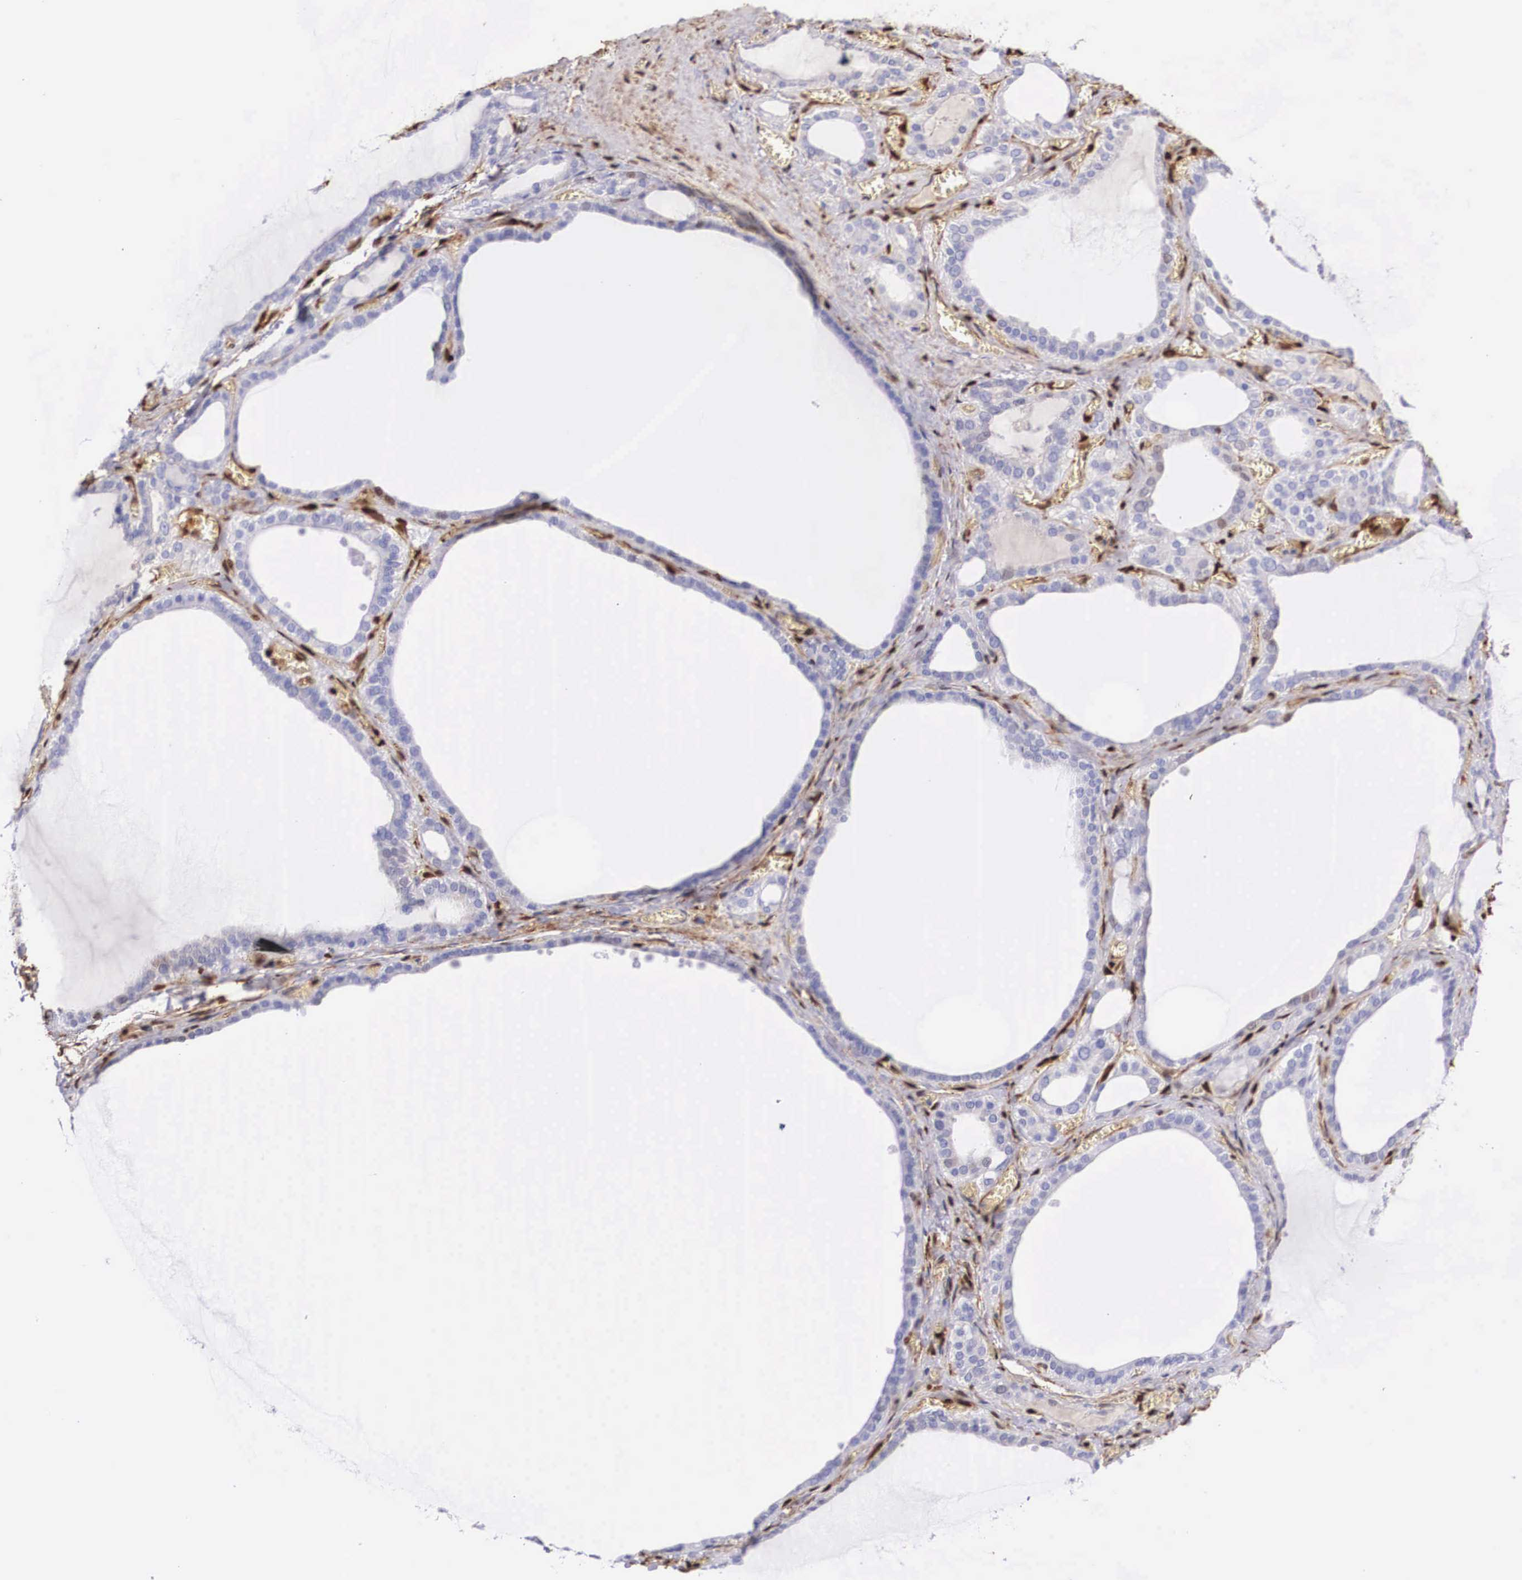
{"staining": {"intensity": "weak", "quantity": "<25%", "location": "cytoplasmic/membranous"}, "tissue": "thyroid gland", "cell_type": "Glandular cells", "image_type": "normal", "snomed": [{"axis": "morphology", "description": "Normal tissue, NOS"}, {"axis": "topography", "description": "Thyroid gland"}], "caption": "IHC micrograph of benign thyroid gland: human thyroid gland stained with DAB (3,3'-diaminobenzidine) shows no significant protein staining in glandular cells.", "gene": "LGALS1", "patient": {"sex": "female", "age": 55}}